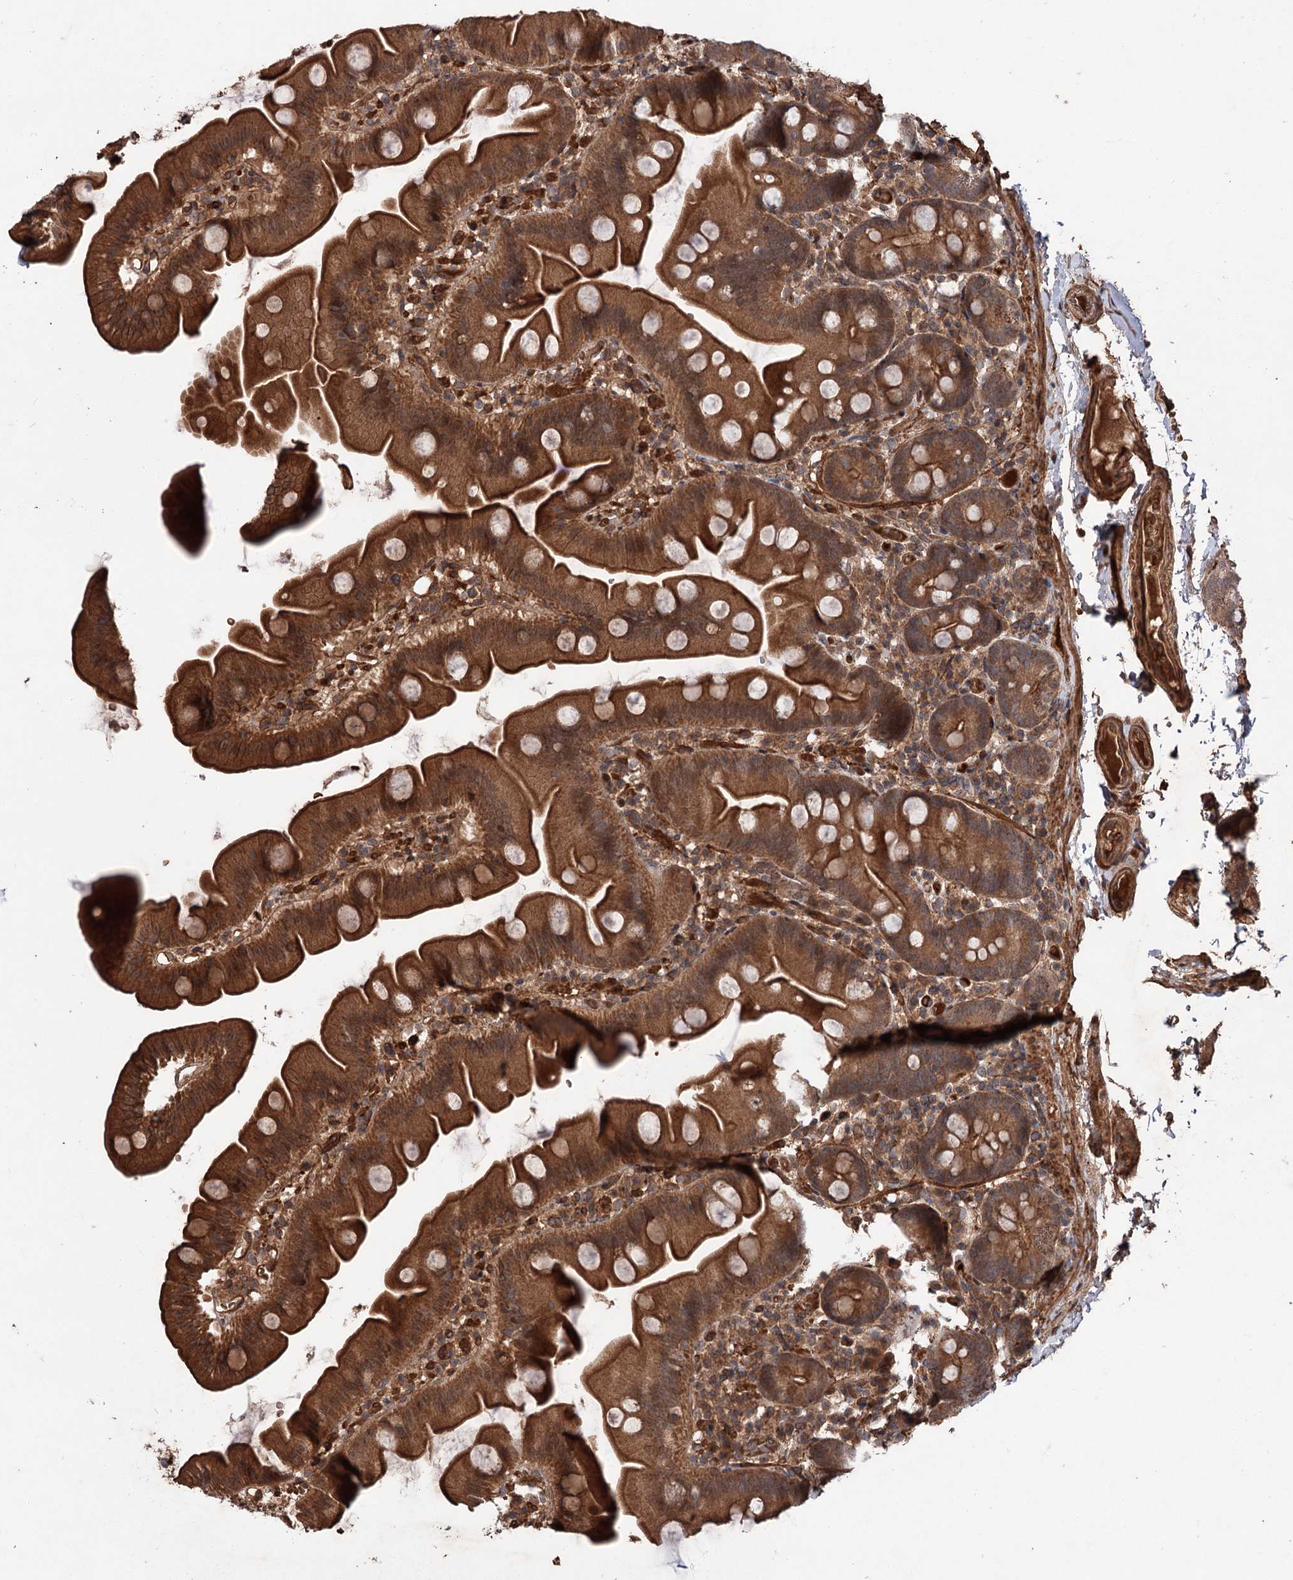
{"staining": {"intensity": "strong", "quantity": ">75%", "location": "cytoplasmic/membranous,nuclear"}, "tissue": "small intestine", "cell_type": "Glandular cells", "image_type": "normal", "snomed": [{"axis": "morphology", "description": "Normal tissue, NOS"}, {"axis": "topography", "description": "Small intestine"}], "caption": "A brown stain shows strong cytoplasmic/membranous,nuclear expression of a protein in glandular cells of benign small intestine.", "gene": "ADK", "patient": {"sex": "female", "age": 68}}